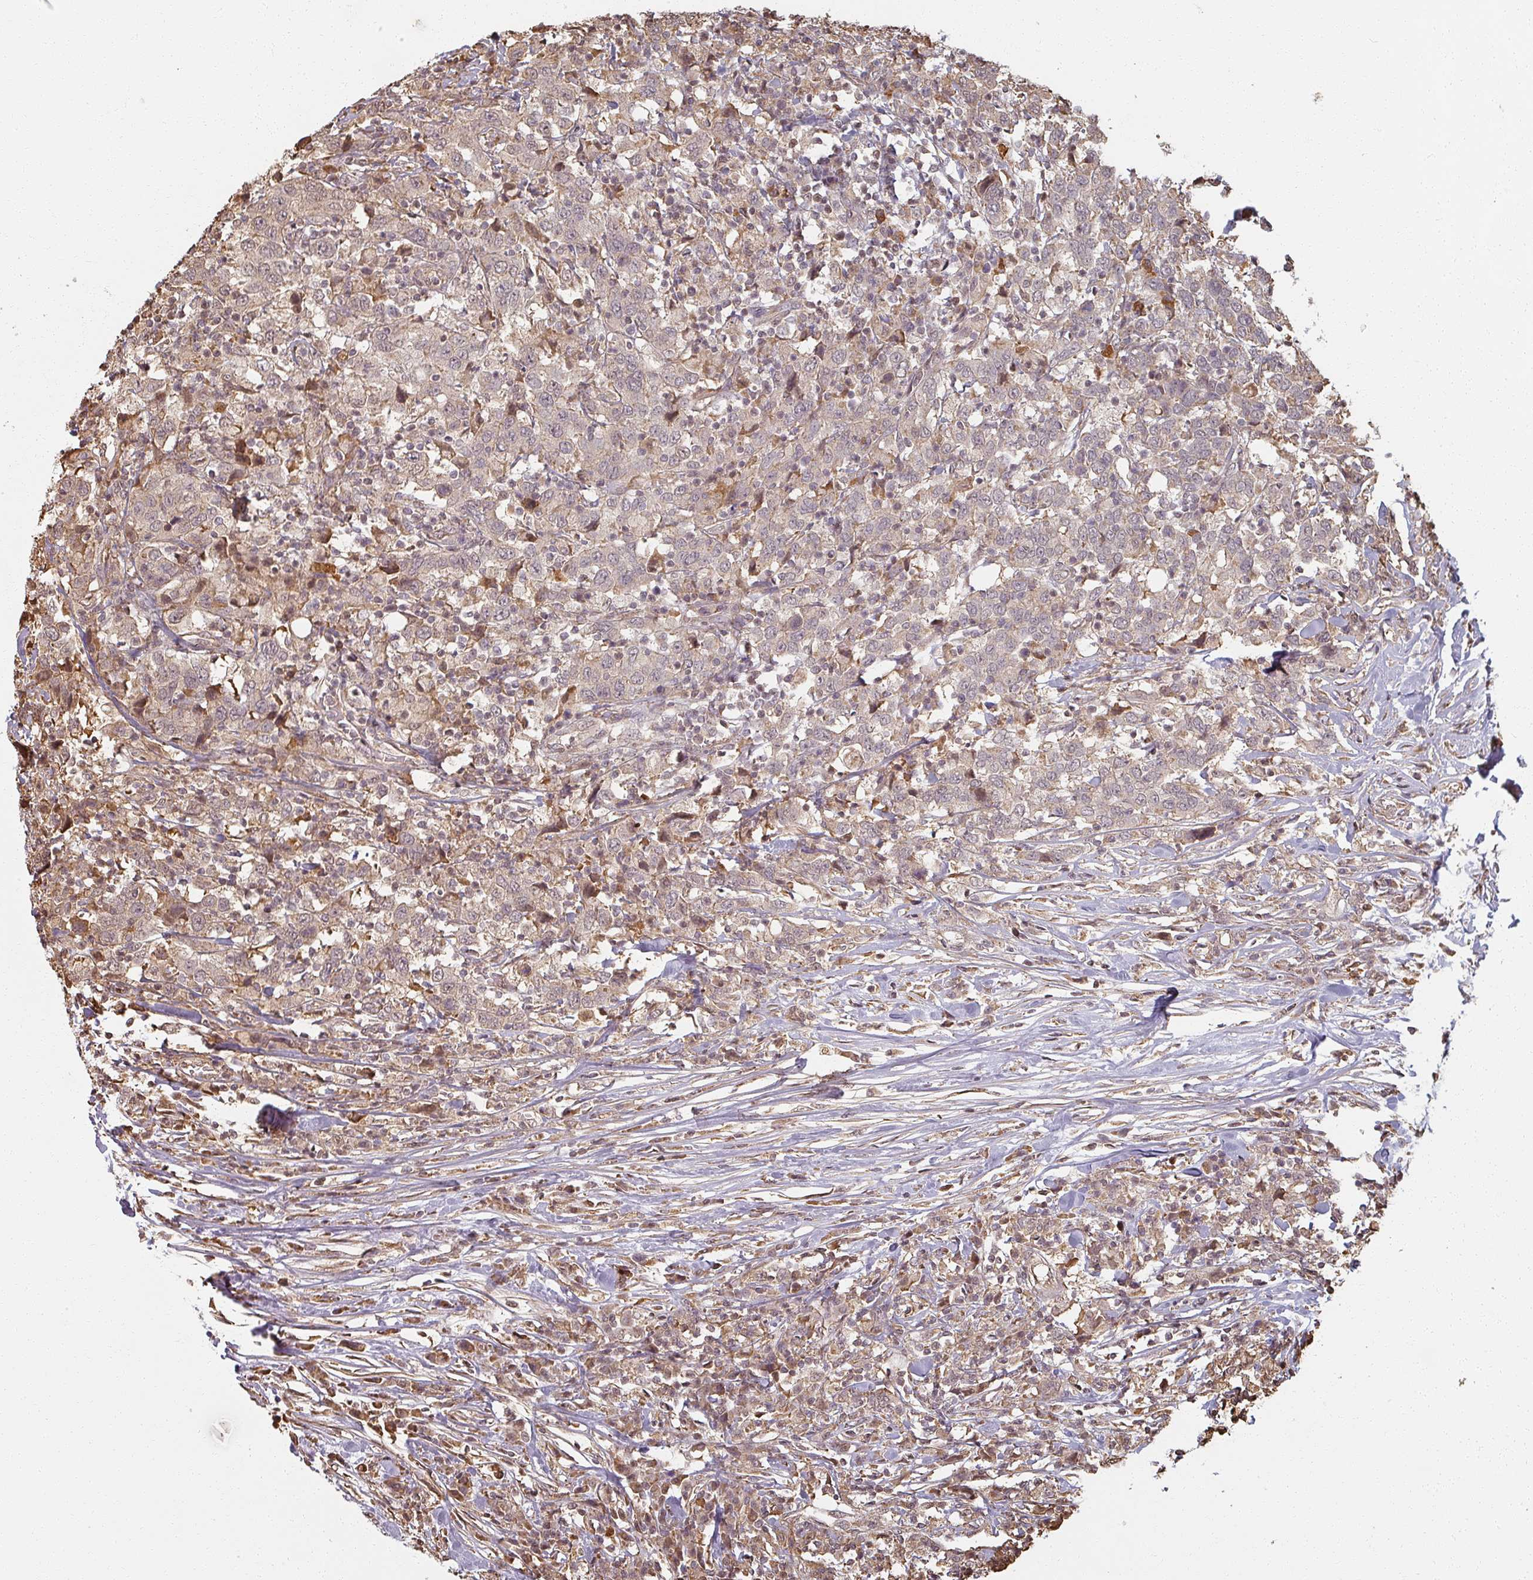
{"staining": {"intensity": "negative", "quantity": "none", "location": "none"}, "tissue": "urothelial cancer", "cell_type": "Tumor cells", "image_type": "cancer", "snomed": [{"axis": "morphology", "description": "Urothelial carcinoma, High grade"}, {"axis": "topography", "description": "Urinary bladder"}], "caption": "Immunohistochemical staining of human high-grade urothelial carcinoma demonstrates no significant positivity in tumor cells.", "gene": "MED19", "patient": {"sex": "male", "age": 61}}